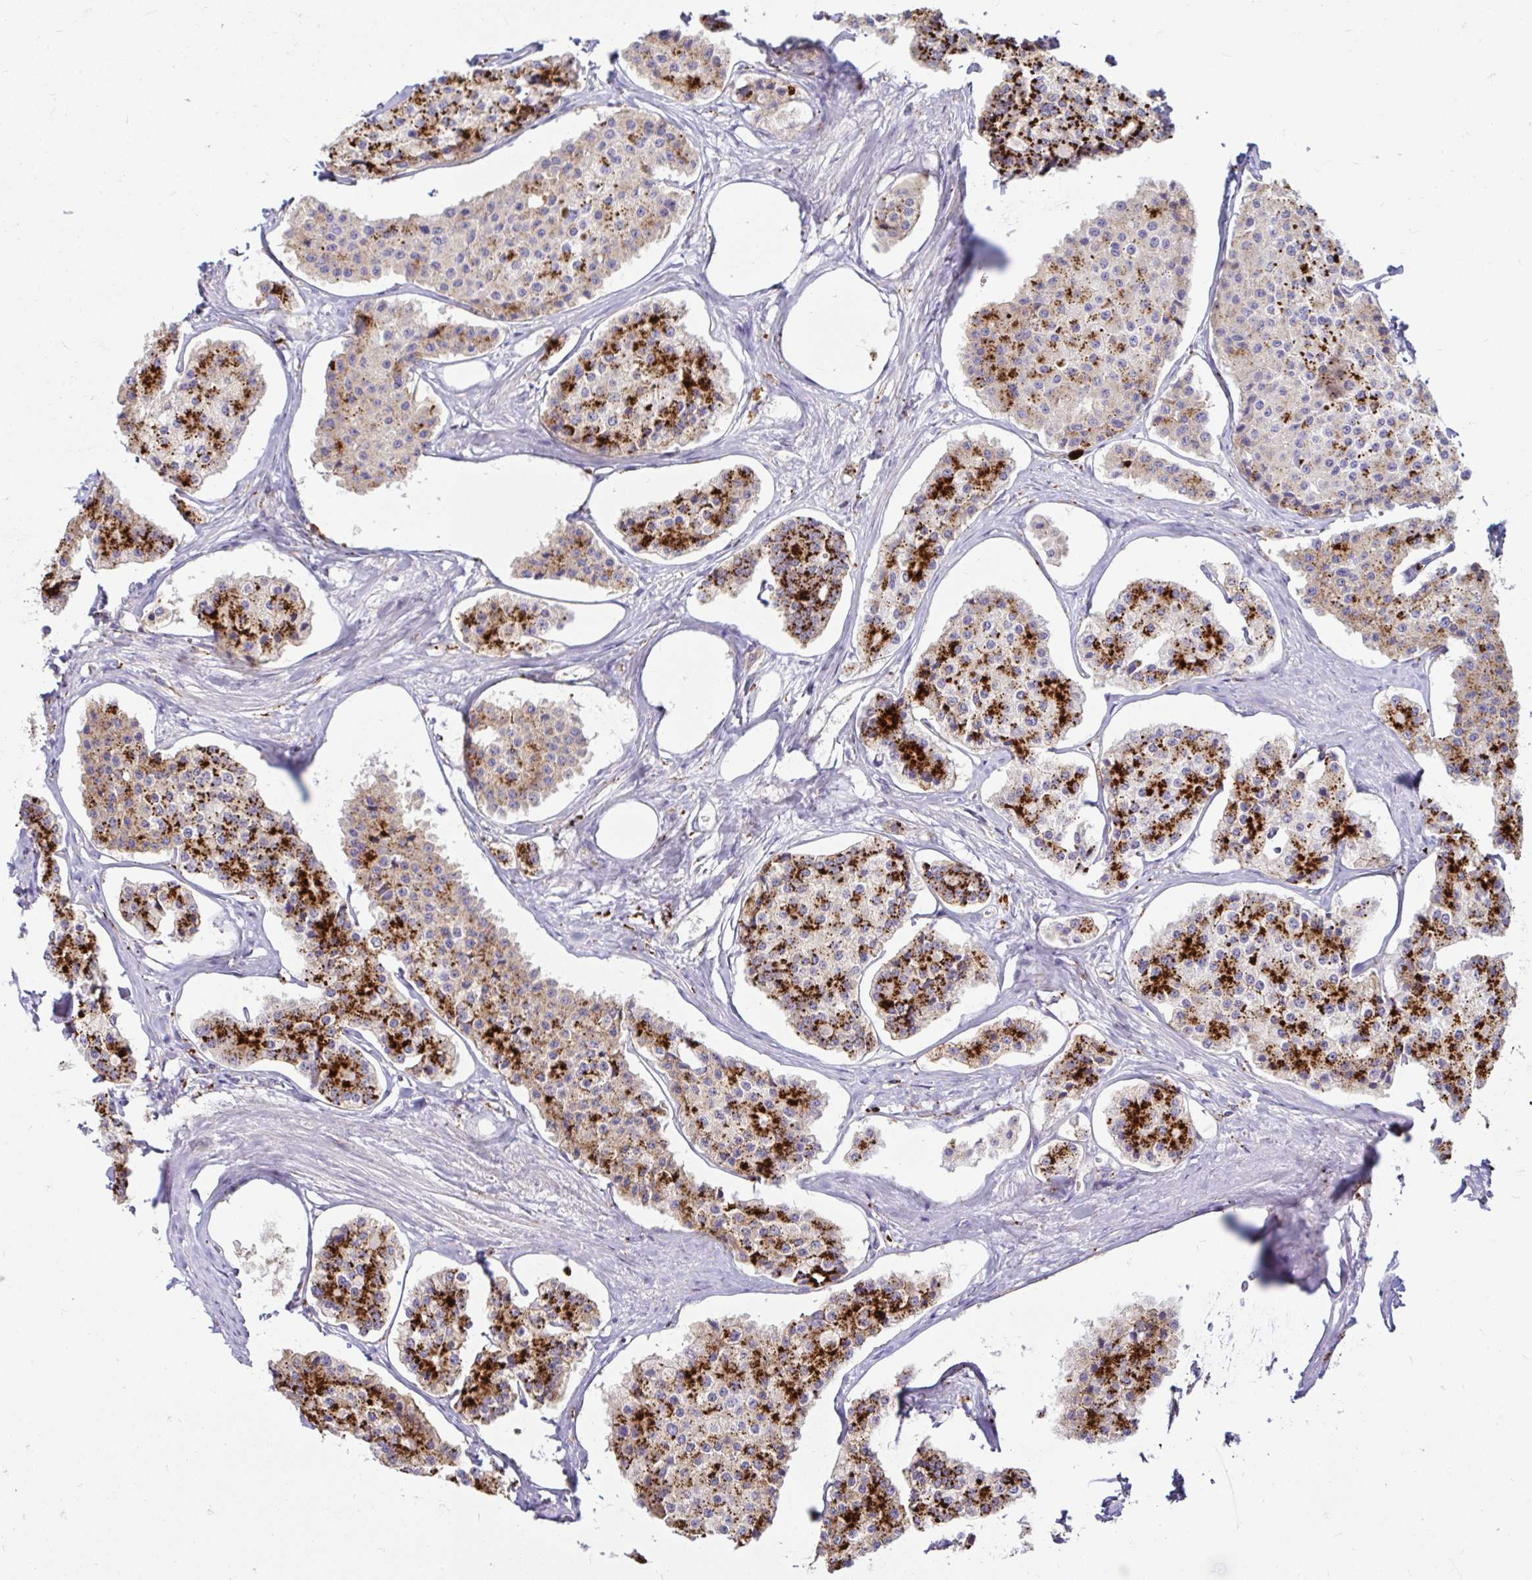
{"staining": {"intensity": "strong", "quantity": ">75%", "location": "cytoplasmic/membranous"}, "tissue": "carcinoid", "cell_type": "Tumor cells", "image_type": "cancer", "snomed": [{"axis": "morphology", "description": "Carcinoid, malignant, NOS"}, {"axis": "topography", "description": "Small intestine"}], "caption": "Protein analysis of carcinoid tissue reveals strong cytoplasmic/membranous staining in approximately >75% of tumor cells.", "gene": "FUCA1", "patient": {"sex": "female", "age": 65}}